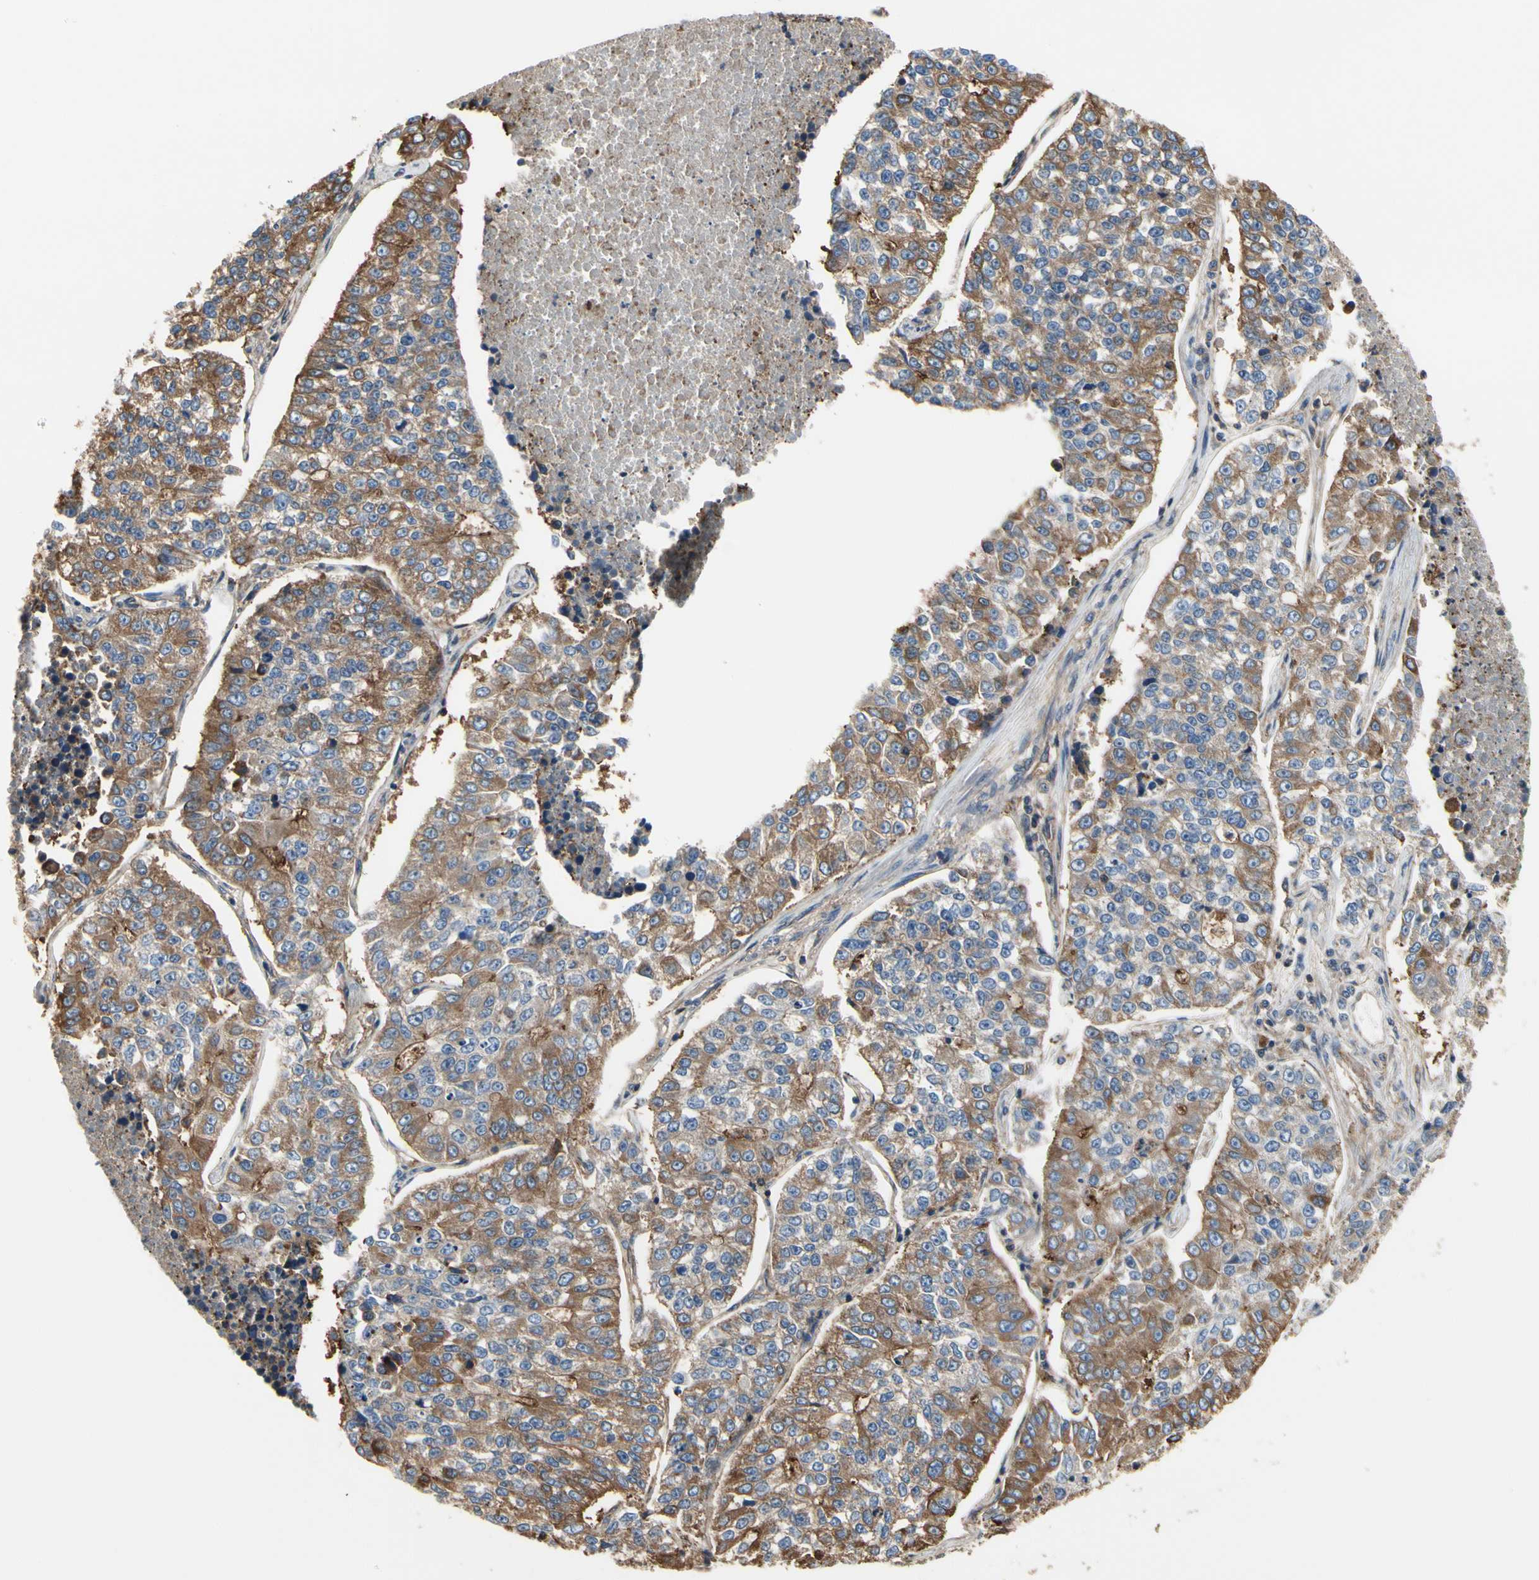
{"staining": {"intensity": "moderate", "quantity": "<25%", "location": "cytoplasmic/membranous"}, "tissue": "lung cancer", "cell_type": "Tumor cells", "image_type": "cancer", "snomed": [{"axis": "morphology", "description": "Adenocarcinoma, NOS"}, {"axis": "topography", "description": "Lung"}], "caption": "This micrograph displays lung cancer stained with immunohistochemistry (IHC) to label a protein in brown. The cytoplasmic/membranous of tumor cells show moderate positivity for the protein. Nuclei are counter-stained blue.", "gene": "IL1RL1", "patient": {"sex": "male", "age": 49}}